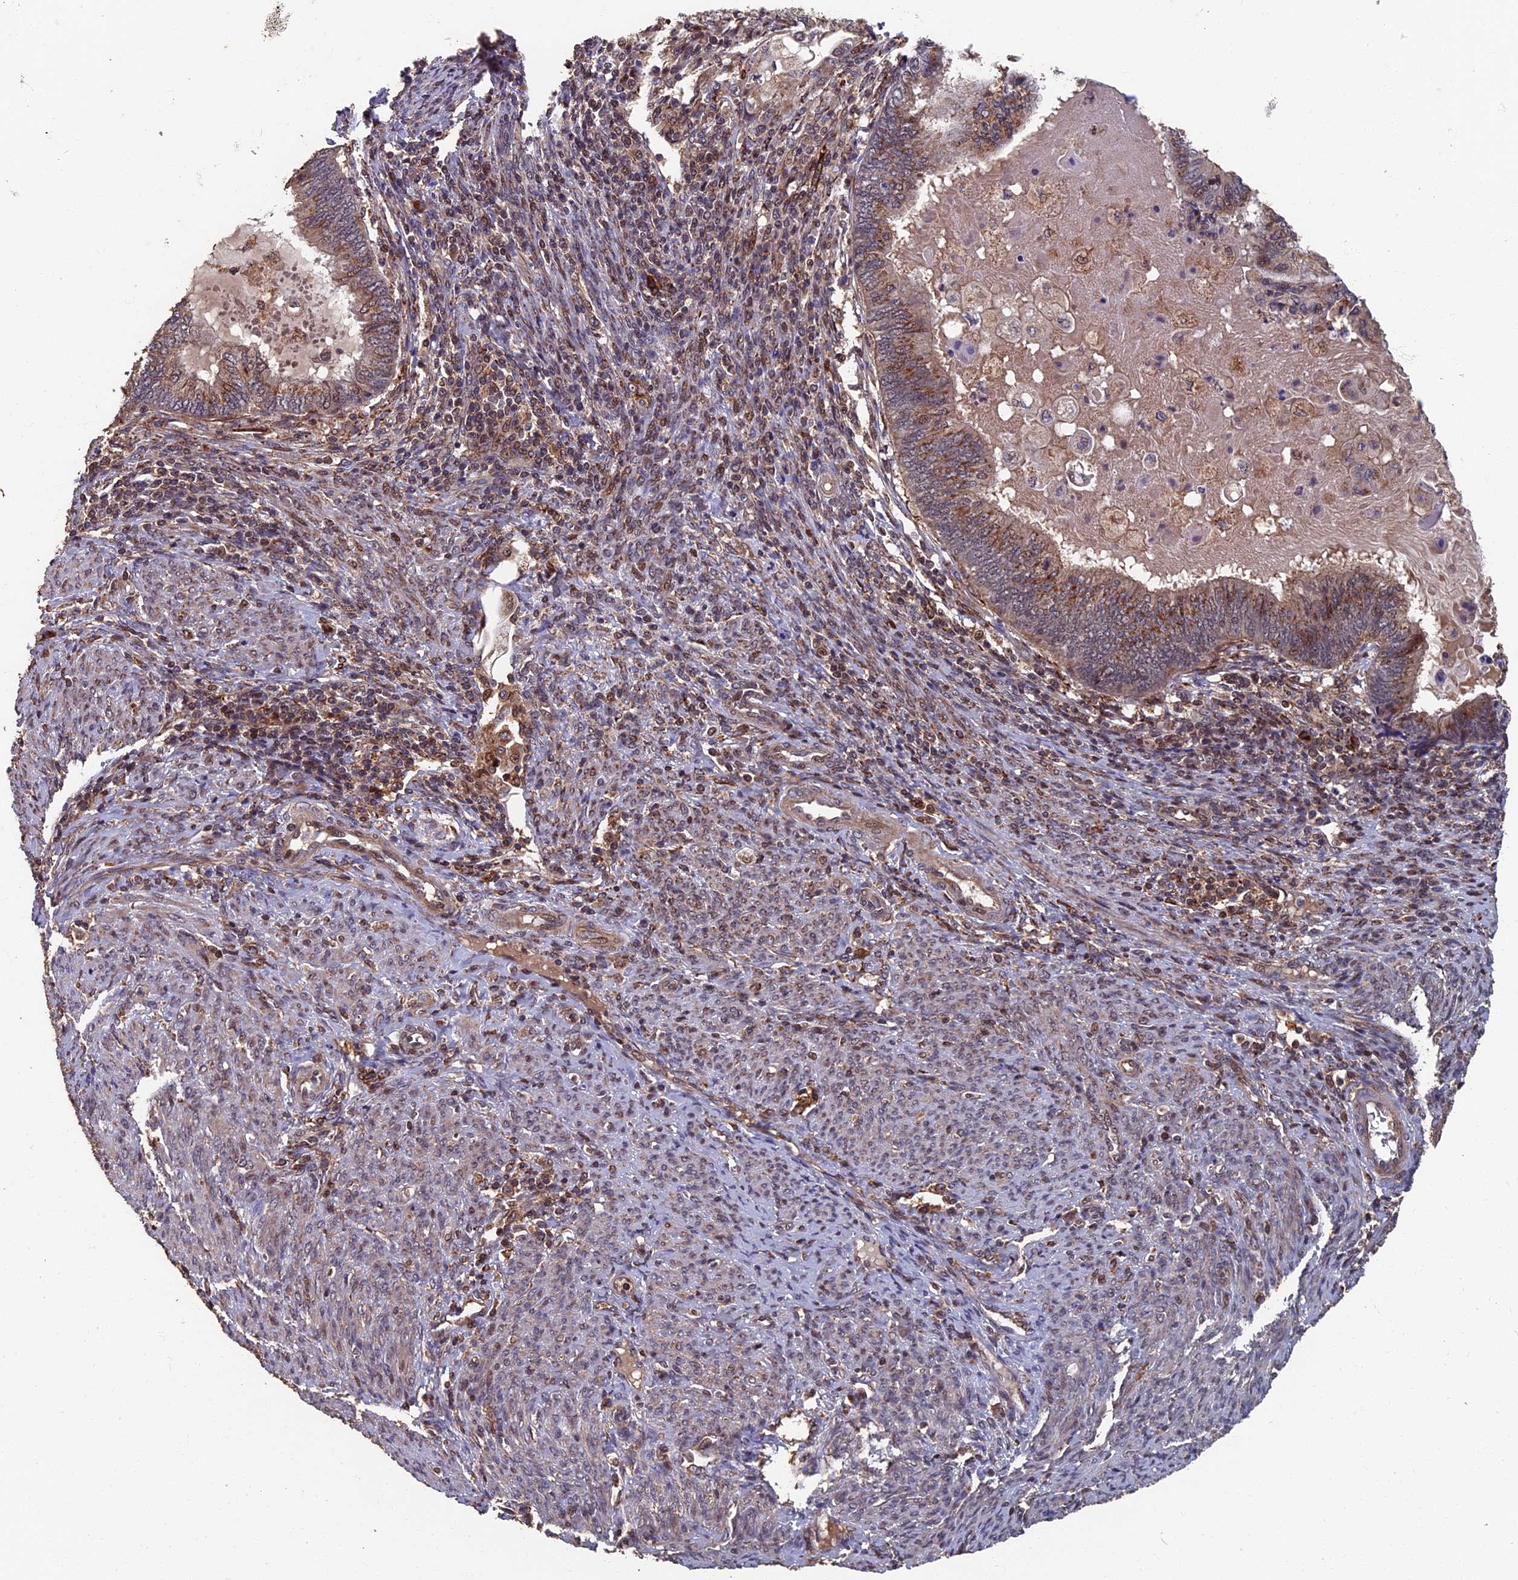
{"staining": {"intensity": "moderate", "quantity": ">75%", "location": "cytoplasmic/membranous"}, "tissue": "endometrial cancer", "cell_type": "Tumor cells", "image_type": "cancer", "snomed": [{"axis": "morphology", "description": "Adenocarcinoma, NOS"}, {"axis": "topography", "description": "Uterus"}, {"axis": "topography", "description": "Endometrium"}], "caption": "This histopathology image displays endometrial cancer (adenocarcinoma) stained with IHC to label a protein in brown. The cytoplasmic/membranous of tumor cells show moderate positivity for the protein. Nuclei are counter-stained blue.", "gene": "RASGRF1", "patient": {"sex": "female", "age": 70}}